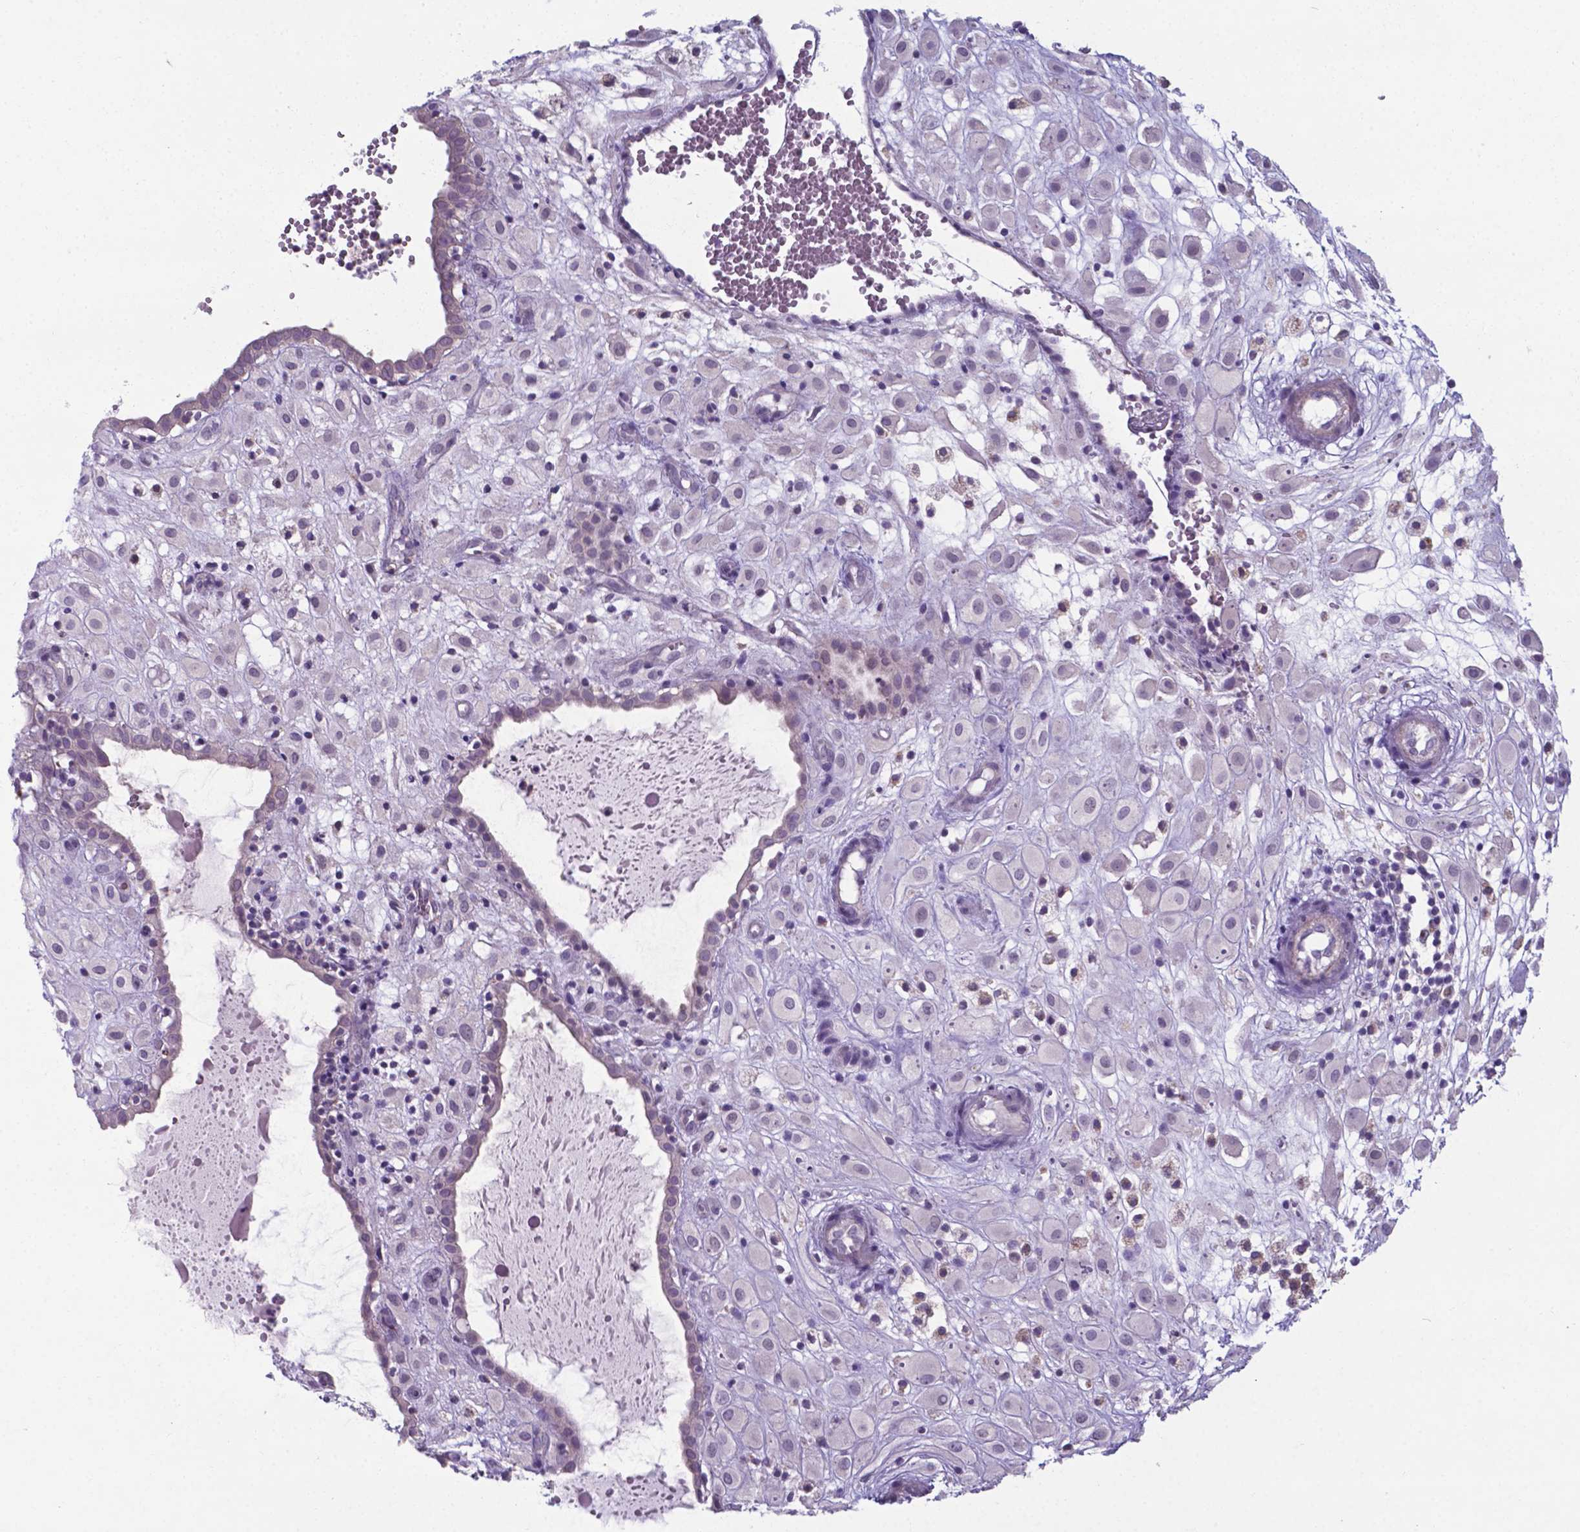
{"staining": {"intensity": "weak", "quantity": "25%-75%", "location": "cytoplasmic/membranous"}, "tissue": "placenta", "cell_type": "Decidual cells", "image_type": "normal", "snomed": [{"axis": "morphology", "description": "Normal tissue, NOS"}, {"axis": "topography", "description": "Placenta"}], "caption": "Immunohistochemical staining of normal placenta demonstrates weak cytoplasmic/membranous protein positivity in about 25%-75% of decidual cells.", "gene": "AP5B1", "patient": {"sex": "female", "age": 24}}